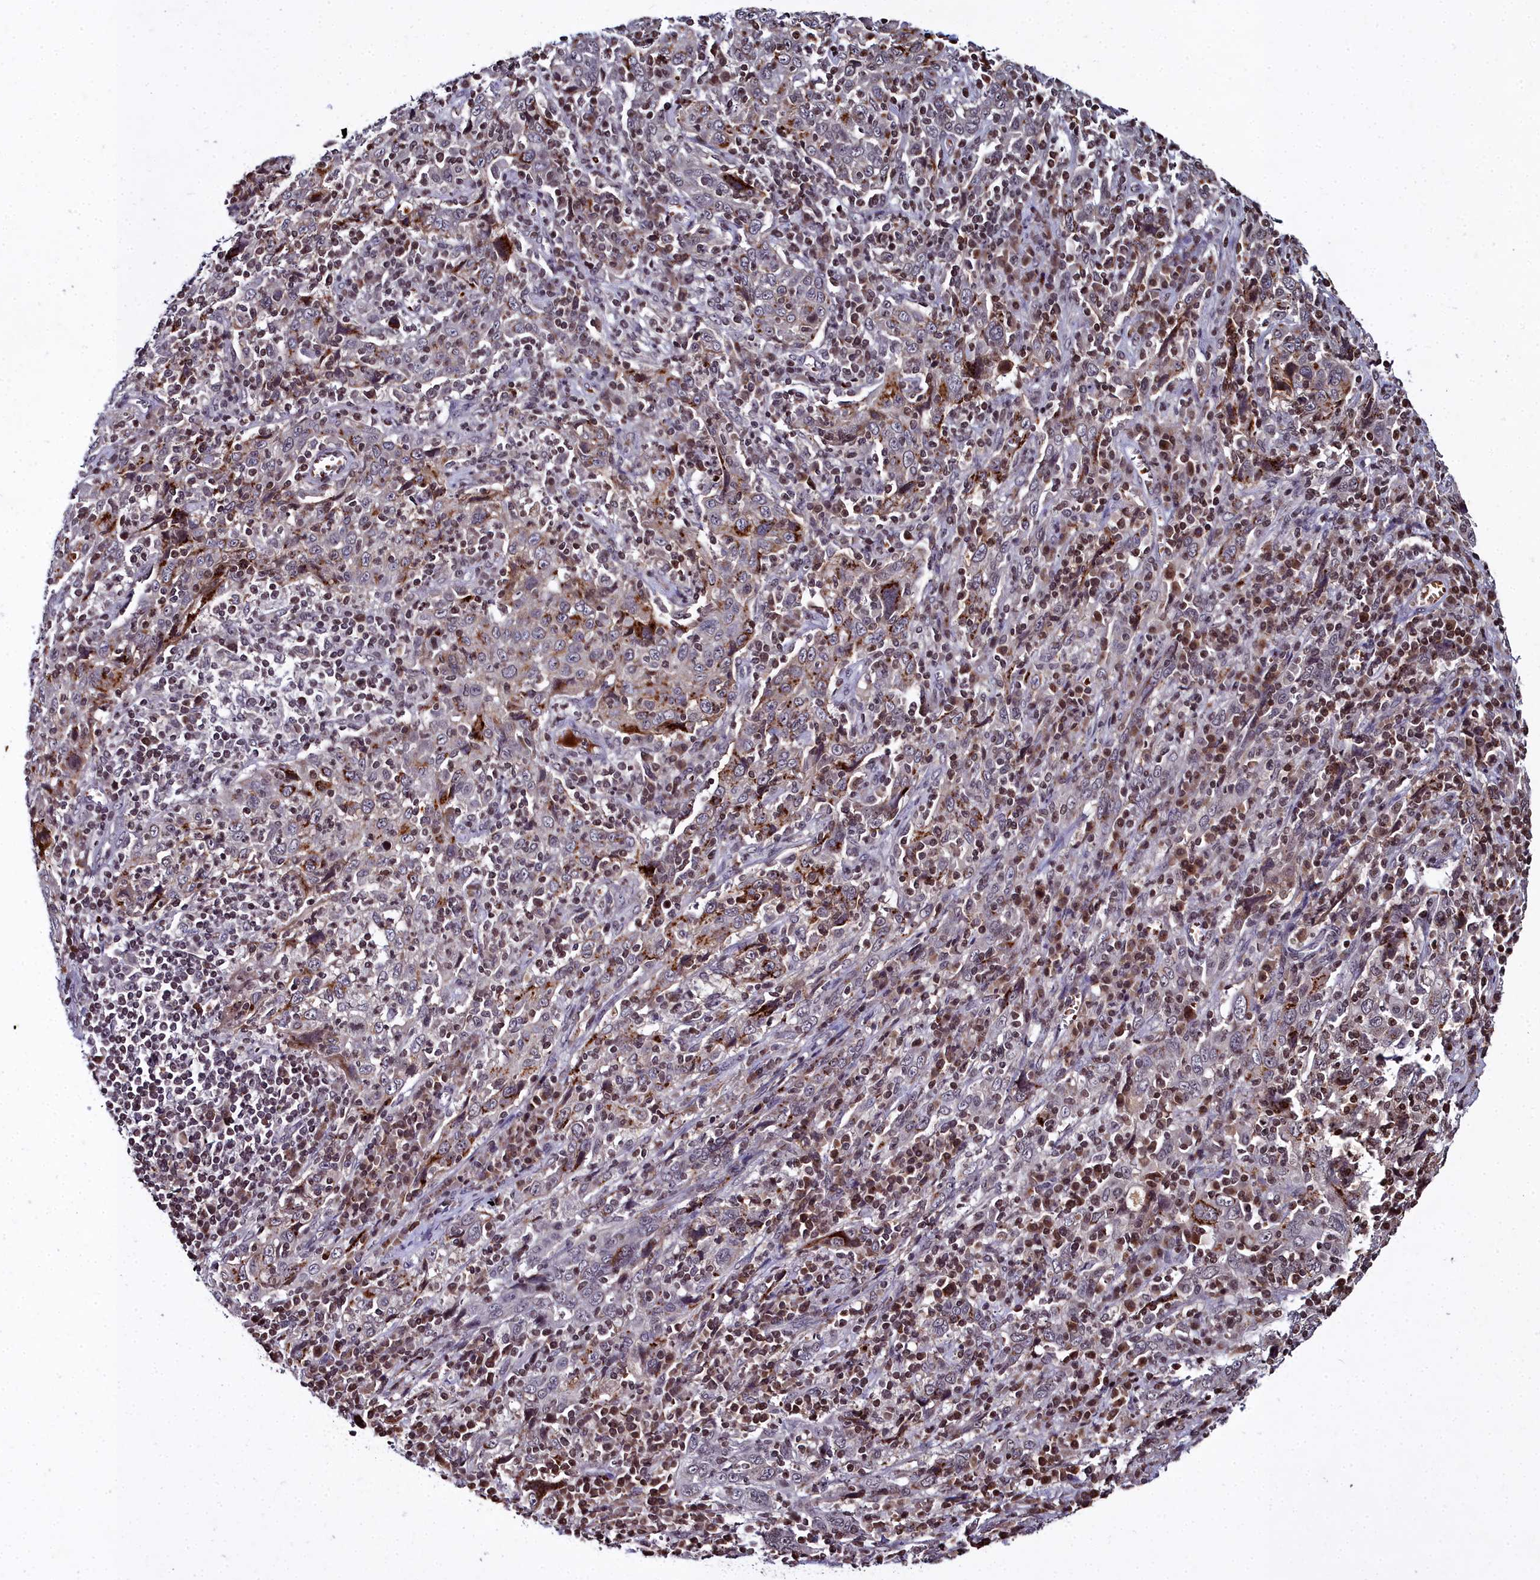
{"staining": {"intensity": "moderate", "quantity": "<25%", "location": "cytoplasmic/membranous"}, "tissue": "cervical cancer", "cell_type": "Tumor cells", "image_type": "cancer", "snomed": [{"axis": "morphology", "description": "Squamous cell carcinoma, NOS"}, {"axis": "topography", "description": "Cervix"}], "caption": "Squamous cell carcinoma (cervical) stained for a protein (brown) shows moderate cytoplasmic/membranous positive staining in approximately <25% of tumor cells.", "gene": "FZD4", "patient": {"sex": "female", "age": 46}}